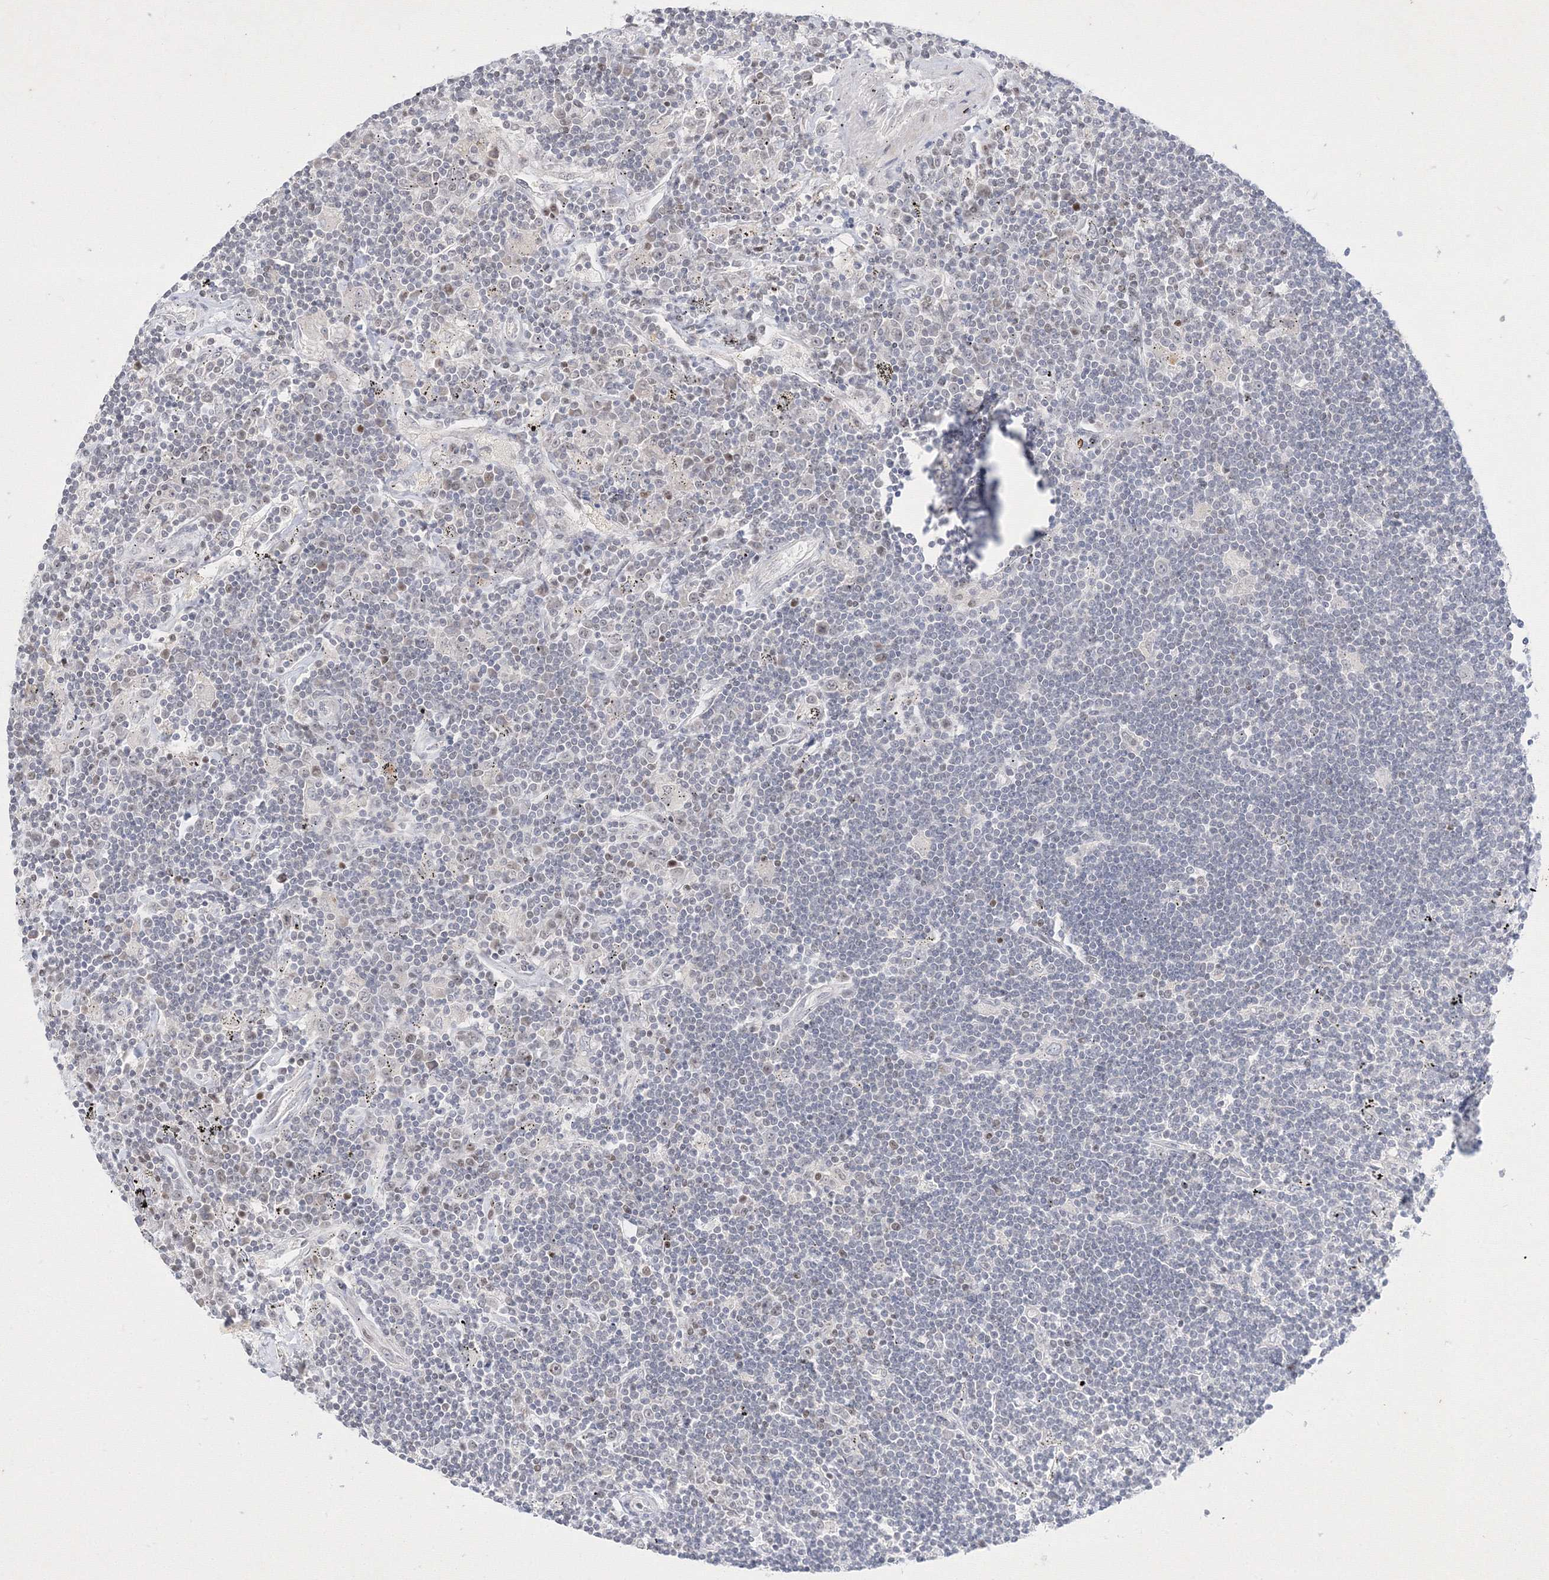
{"staining": {"intensity": "negative", "quantity": "none", "location": "none"}, "tissue": "lymphoma", "cell_type": "Tumor cells", "image_type": "cancer", "snomed": [{"axis": "morphology", "description": "Malignant lymphoma, non-Hodgkin's type, Low grade"}, {"axis": "topography", "description": "Spleen"}], "caption": "Tumor cells show no significant staining in malignant lymphoma, non-Hodgkin's type (low-grade).", "gene": "TAB1", "patient": {"sex": "male", "age": 76}}